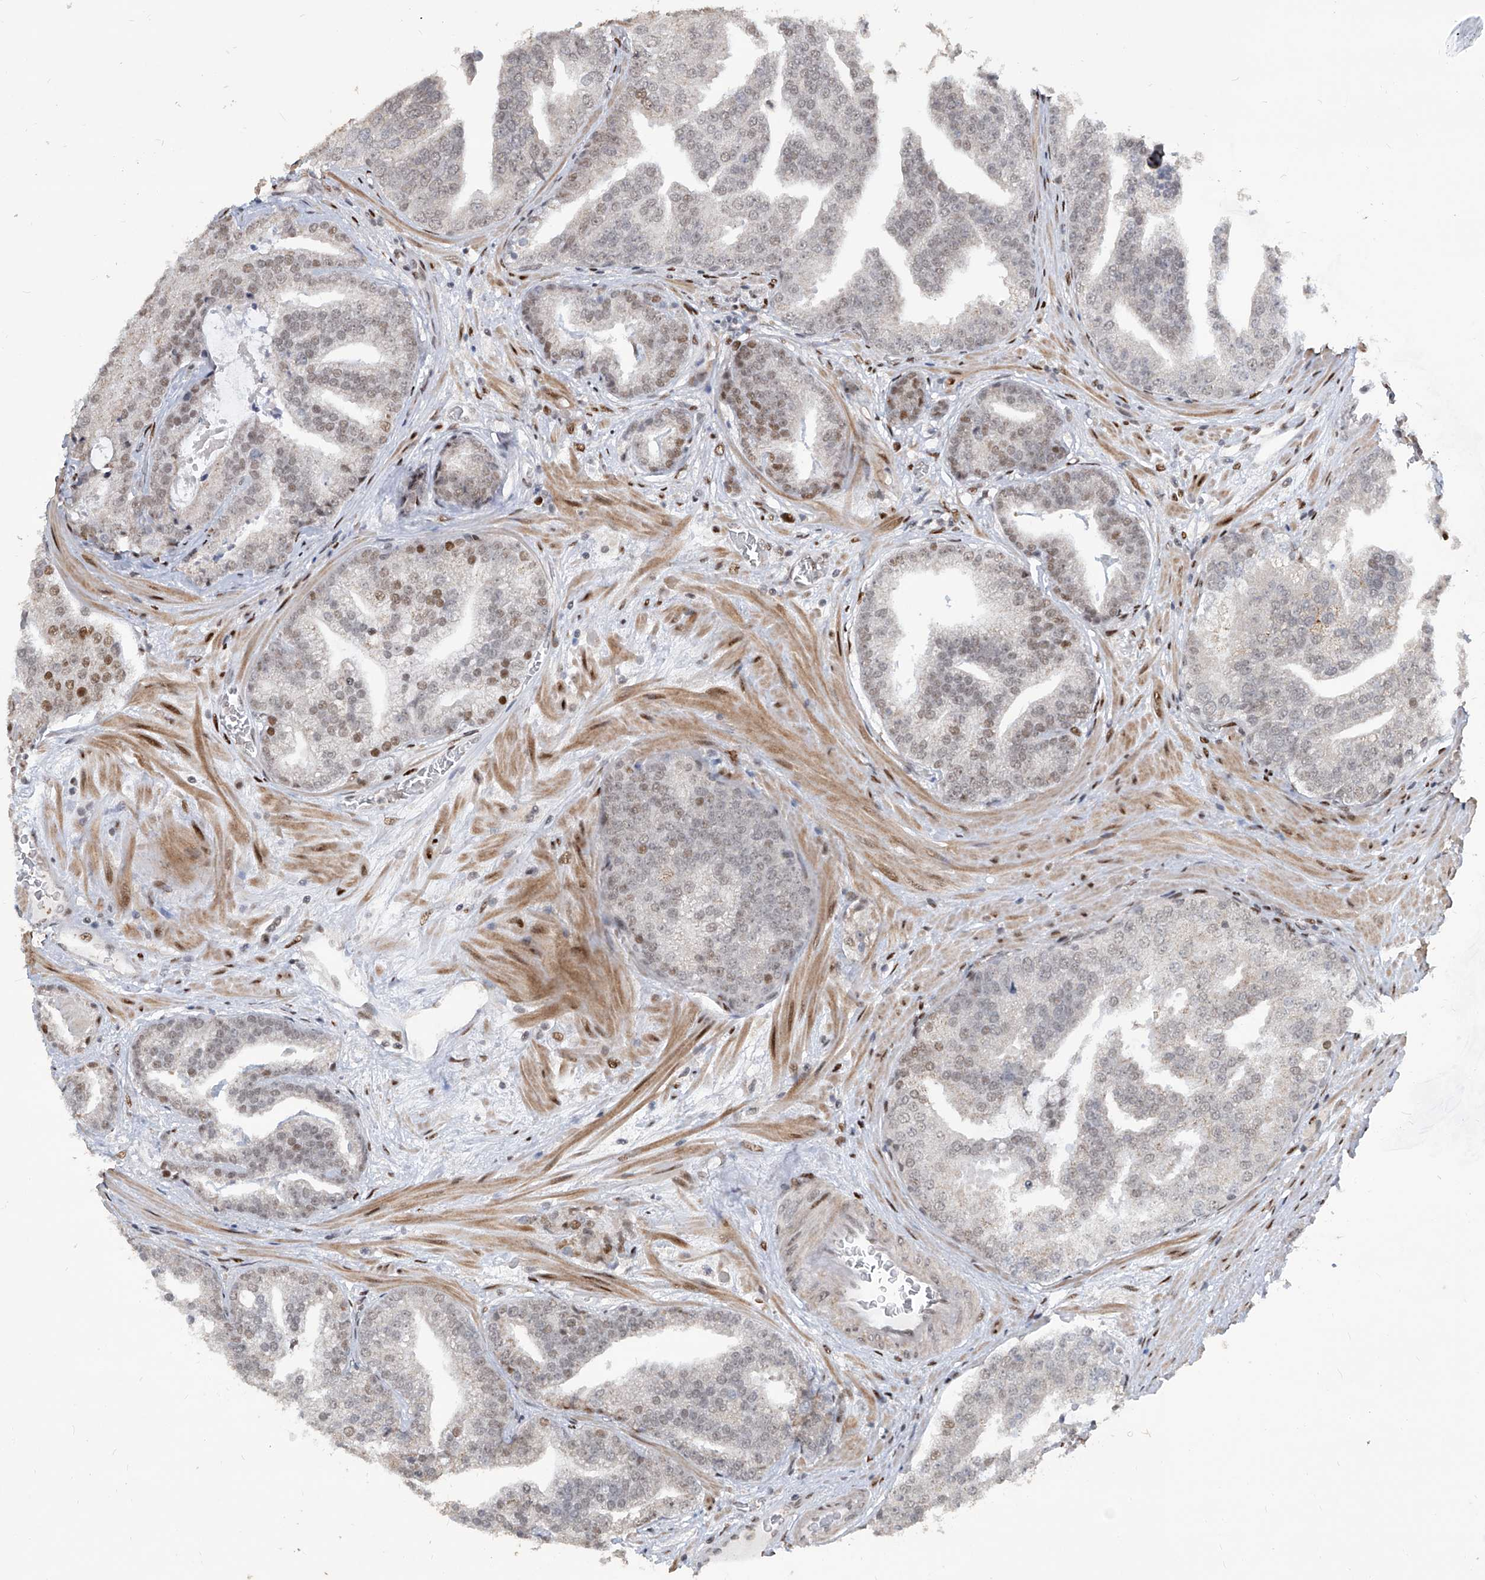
{"staining": {"intensity": "weak", "quantity": "<25%", "location": "nuclear"}, "tissue": "prostate cancer", "cell_type": "Tumor cells", "image_type": "cancer", "snomed": [{"axis": "morphology", "description": "Adenocarcinoma, Low grade"}, {"axis": "topography", "description": "Prostate"}], "caption": "There is no significant expression in tumor cells of low-grade adenocarcinoma (prostate).", "gene": "IRF2", "patient": {"sex": "male", "age": 67}}